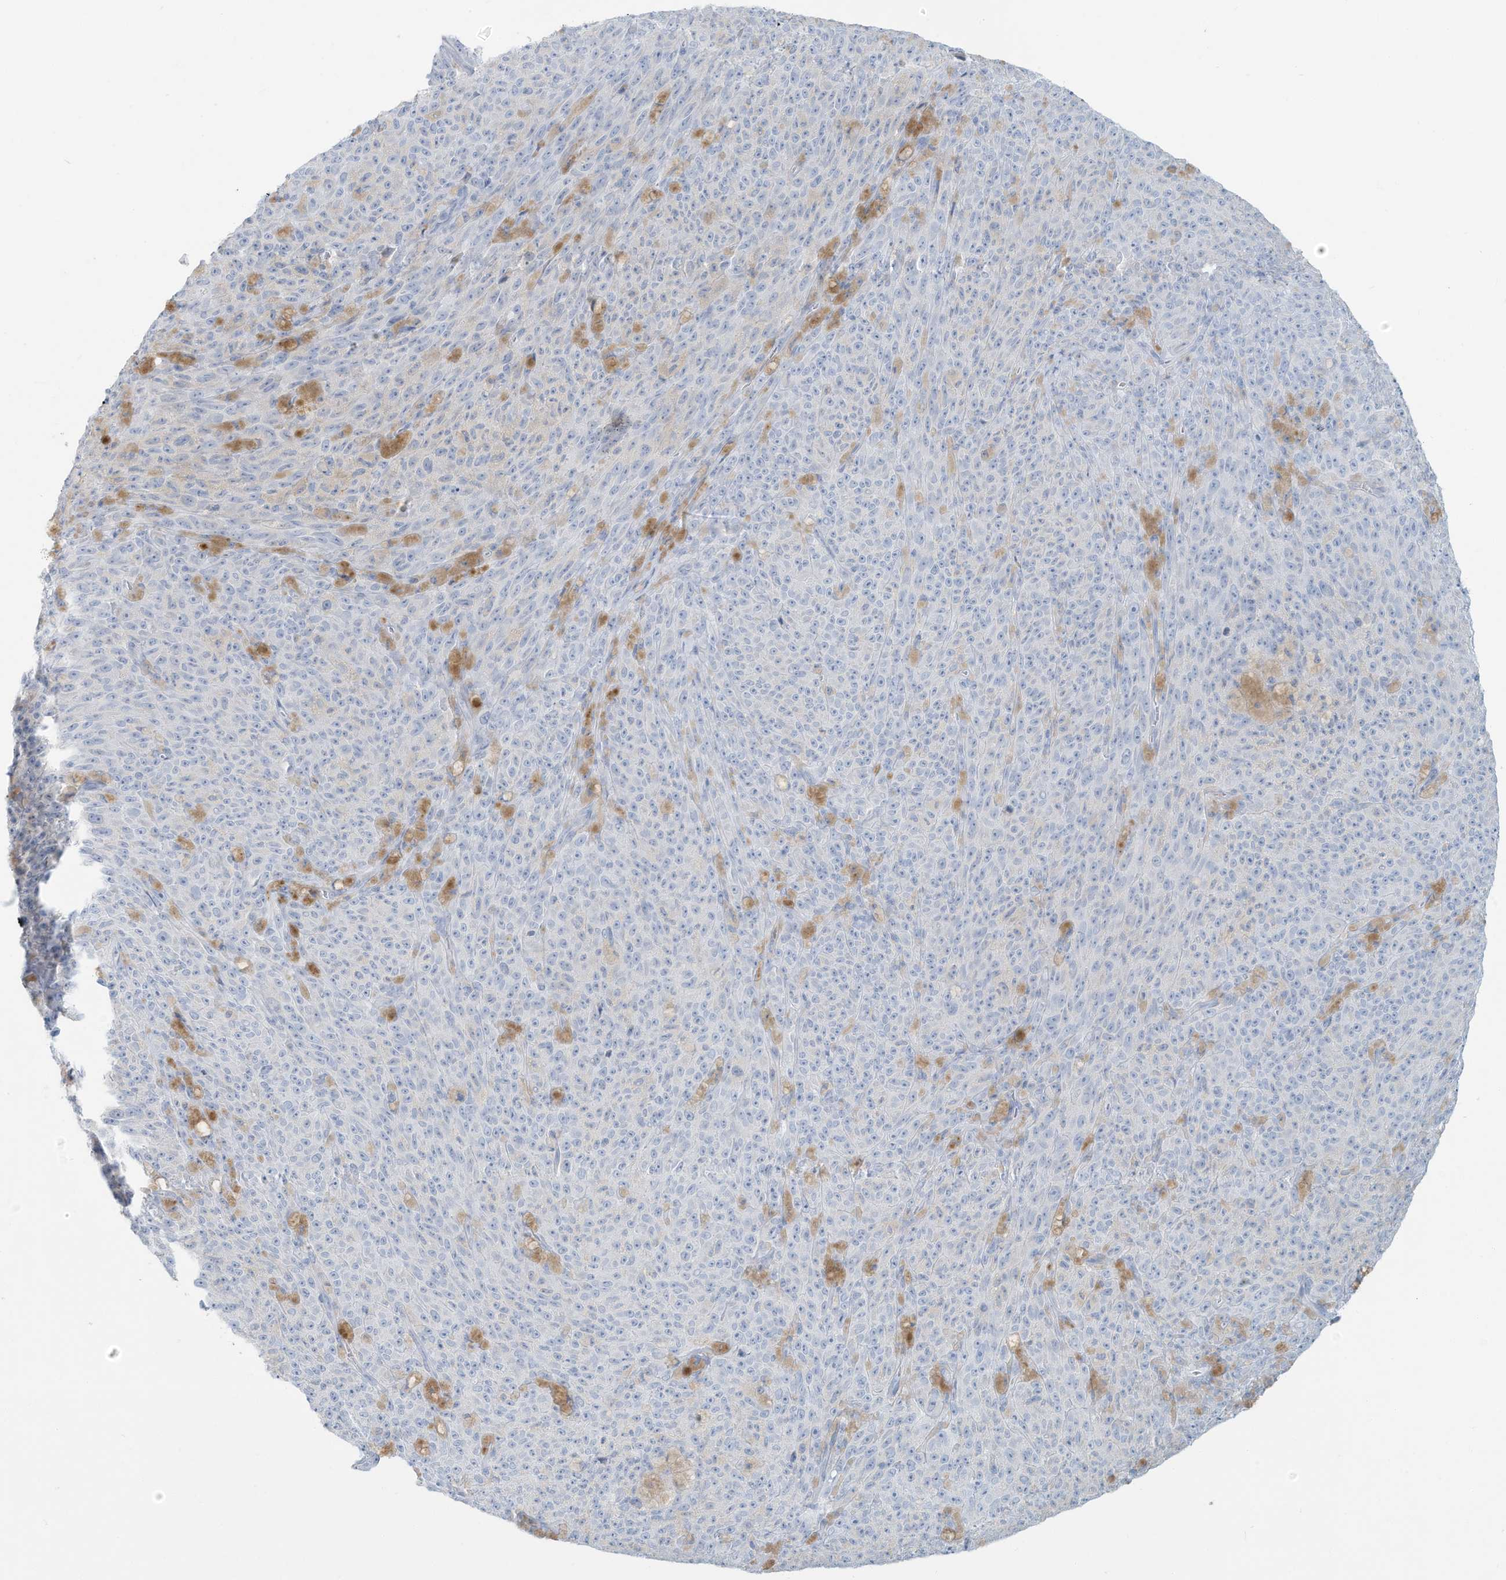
{"staining": {"intensity": "negative", "quantity": "none", "location": "none"}, "tissue": "melanoma", "cell_type": "Tumor cells", "image_type": "cancer", "snomed": [{"axis": "morphology", "description": "Malignant melanoma, NOS"}, {"axis": "topography", "description": "Skin"}], "caption": "Immunohistochemistry (IHC) image of human malignant melanoma stained for a protein (brown), which shows no positivity in tumor cells. (DAB (3,3'-diaminobenzidine) immunohistochemistry (IHC) visualized using brightfield microscopy, high magnification).", "gene": "ERI2", "patient": {"sex": "female", "age": 82}}